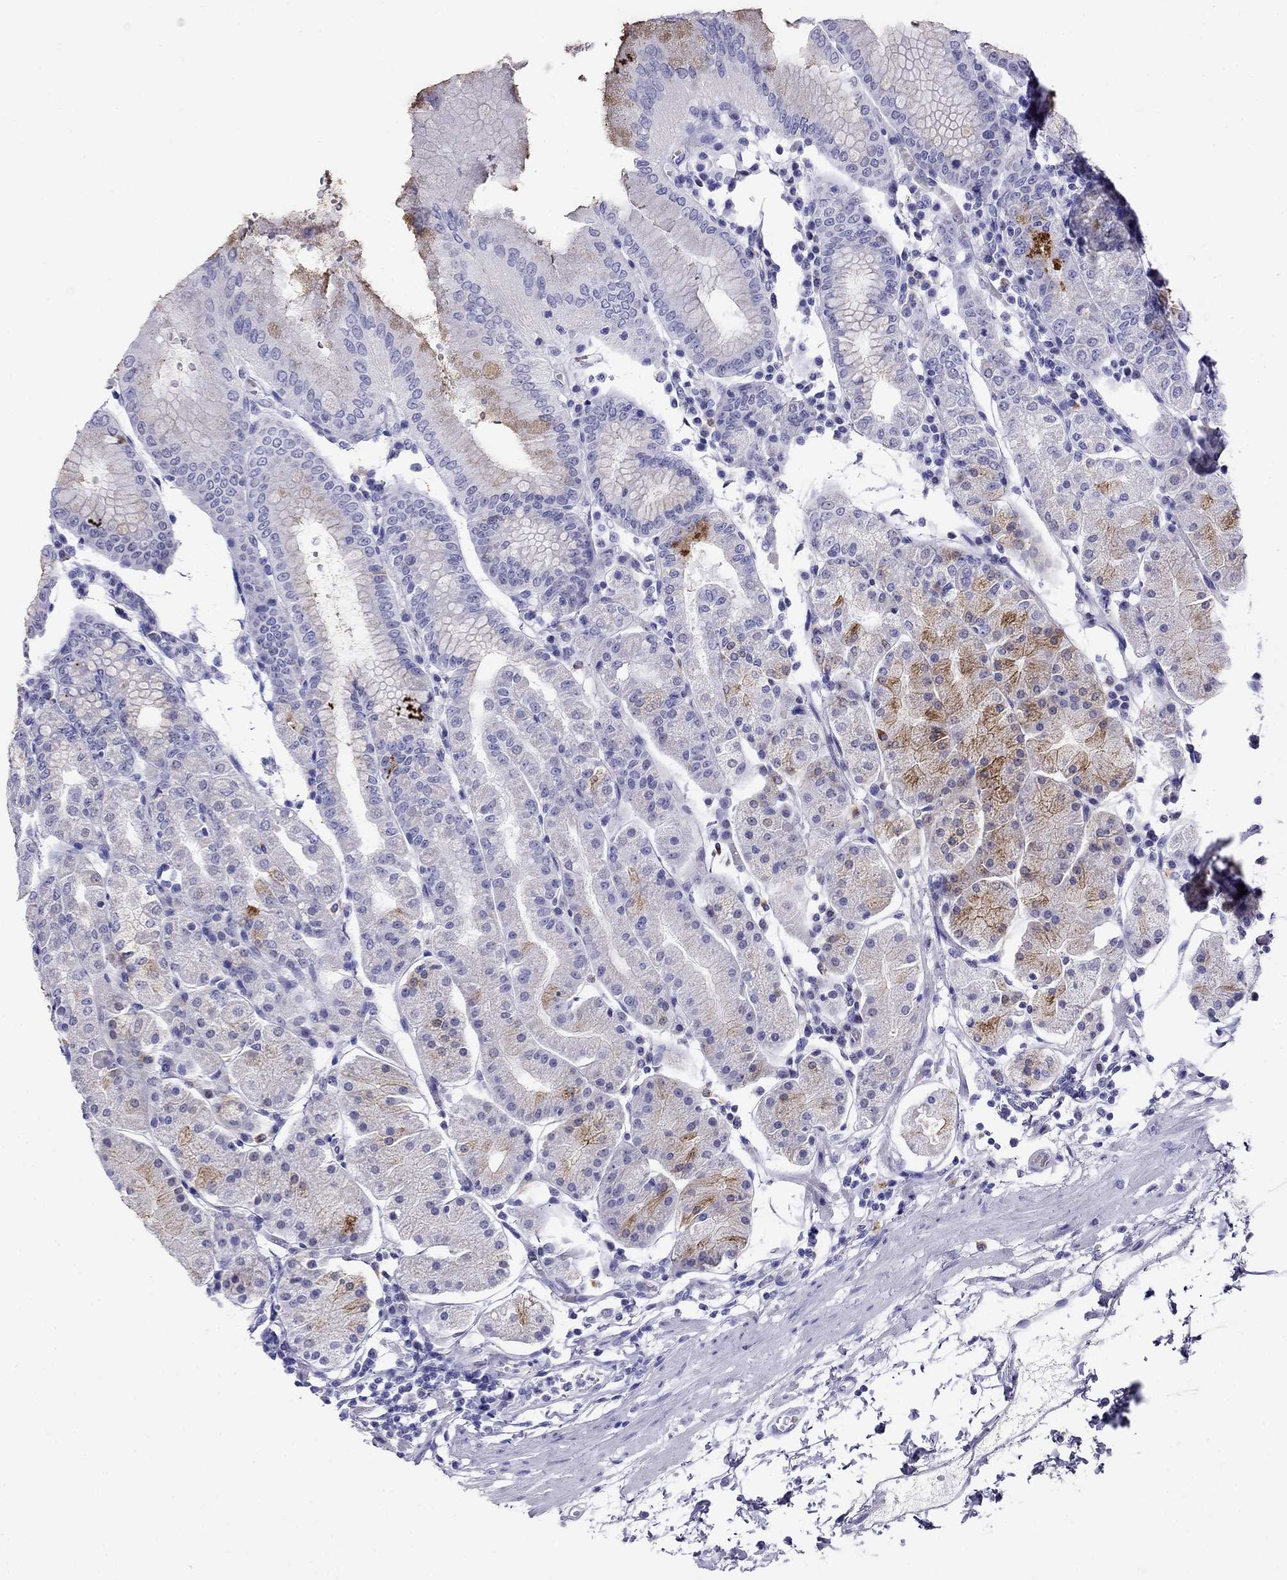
{"staining": {"intensity": "moderate", "quantity": "<25%", "location": "cytoplasmic/membranous"}, "tissue": "stomach", "cell_type": "Glandular cells", "image_type": "normal", "snomed": [{"axis": "morphology", "description": "Normal tissue, NOS"}, {"axis": "topography", "description": "Stomach"}], "caption": "A brown stain shows moderate cytoplasmic/membranous expression of a protein in glandular cells of benign human stomach.", "gene": "MC5R", "patient": {"sex": "male", "age": 54}}